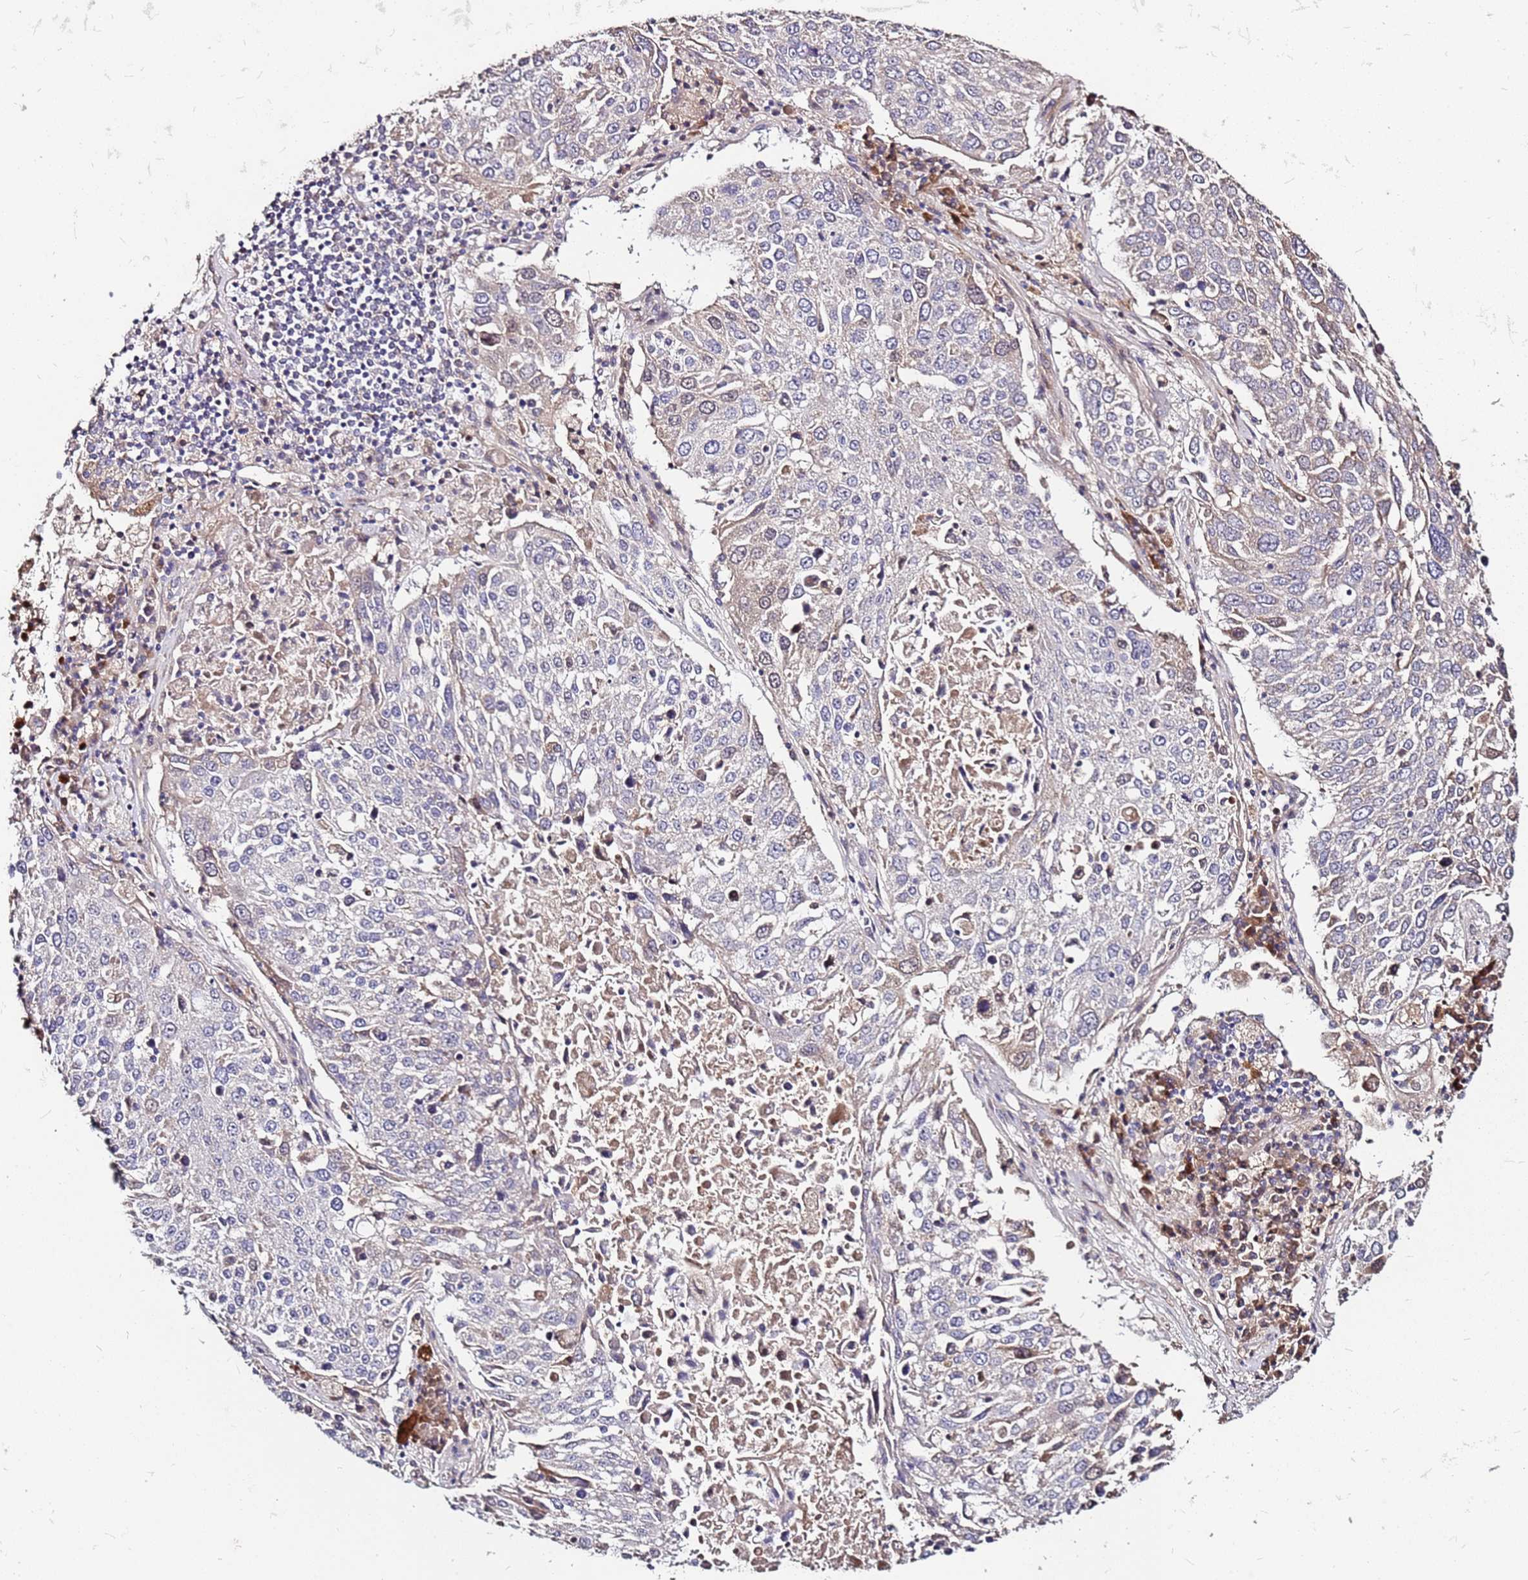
{"staining": {"intensity": "negative", "quantity": "none", "location": "none"}, "tissue": "lung cancer", "cell_type": "Tumor cells", "image_type": "cancer", "snomed": [{"axis": "morphology", "description": "Squamous cell carcinoma, NOS"}, {"axis": "topography", "description": "Lung"}], "caption": "Image shows no significant protein expression in tumor cells of lung squamous cell carcinoma.", "gene": "DCDC2C", "patient": {"sex": "male", "age": 65}}